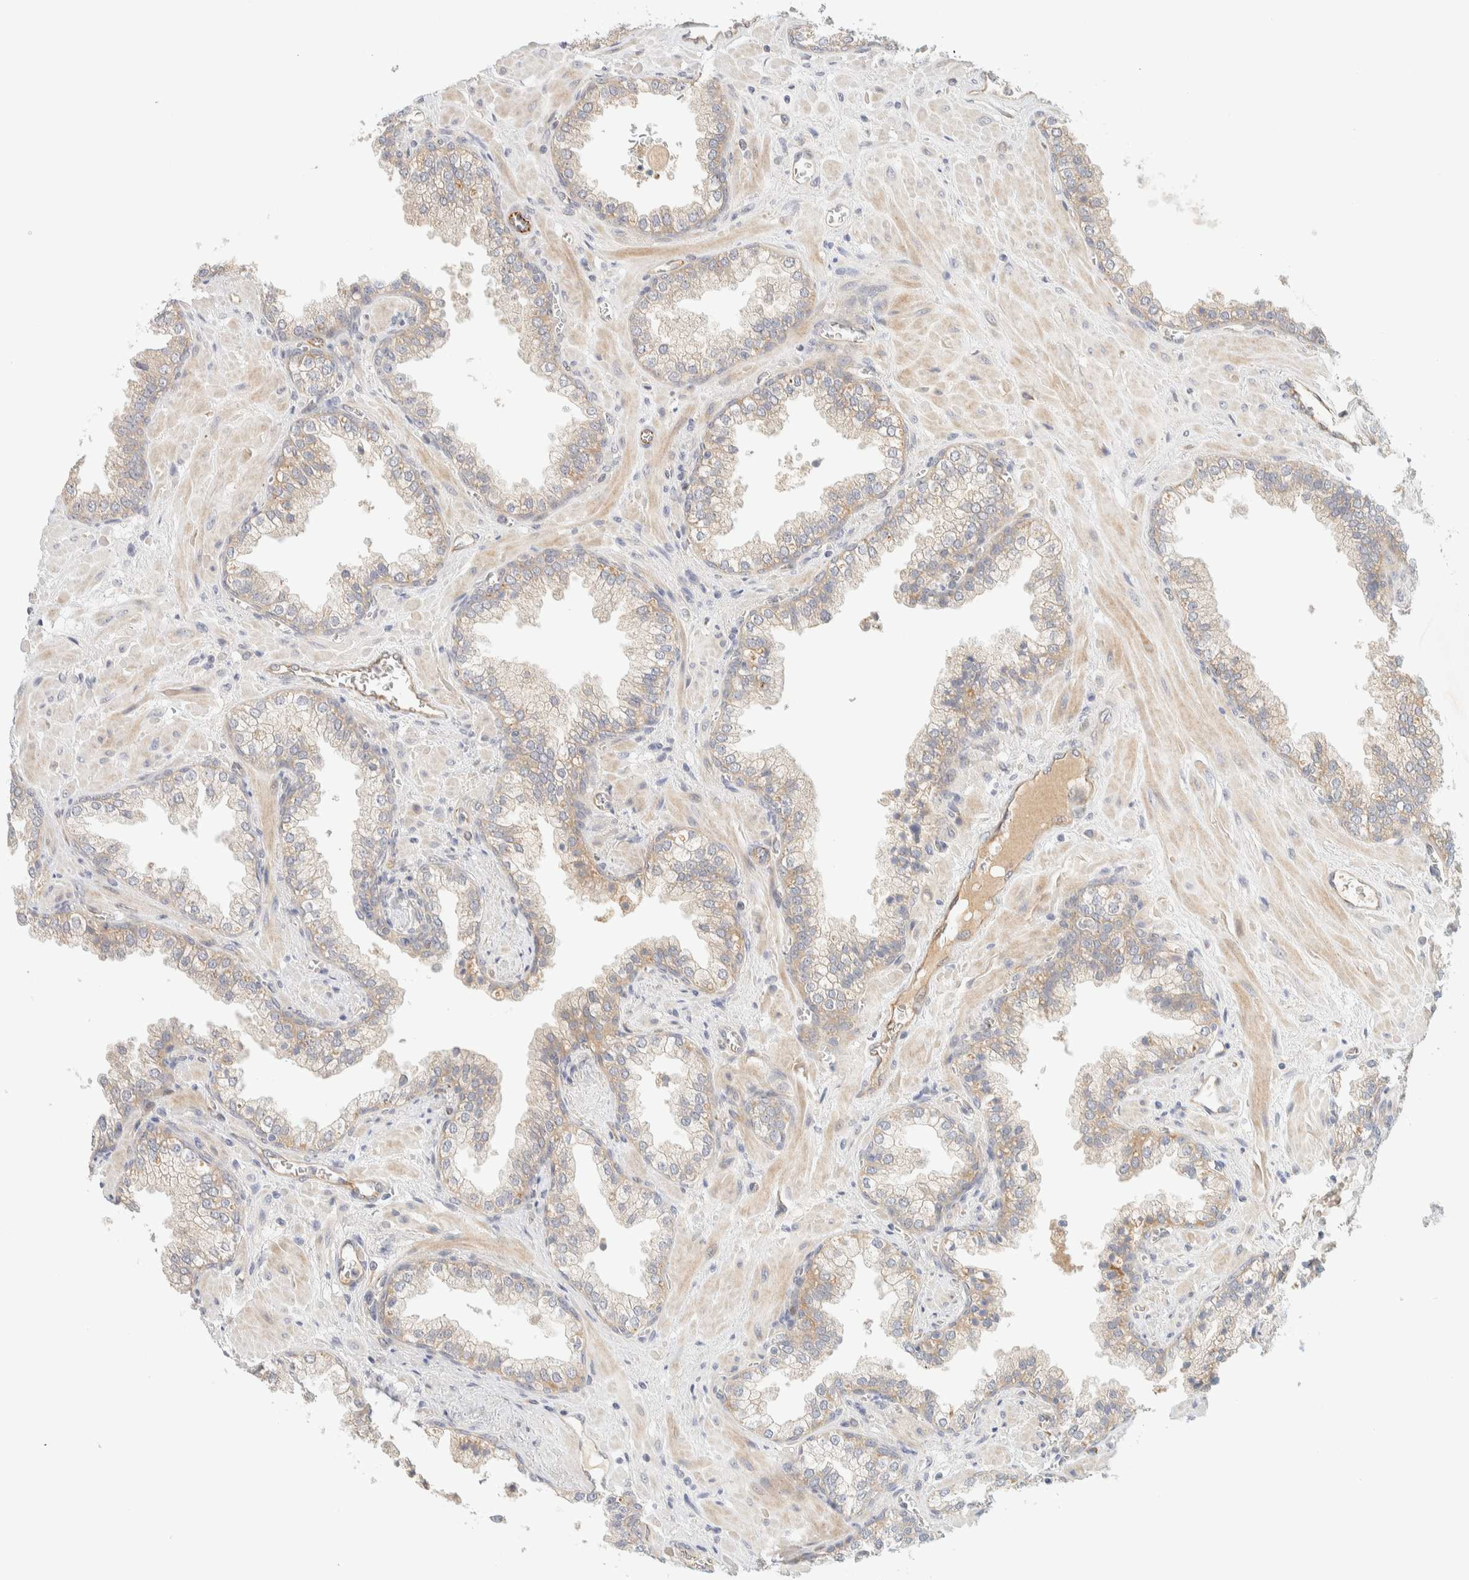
{"staining": {"intensity": "weak", "quantity": ">75%", "location": "cytoplasmic/membranous"}, "tissue": "prostate cancer", "cell_type": "Tumor cells", "image_type": "cancer", "snomed": [{"axis": "morphology", "description": "Adenocarcinoma, Low grade"}, {"axis": "topography", "description": "Prostate"}], "caption": "A brown stain labels weak cytoplasmic/membranous staining of a protein in human low-grade adenocarcinoma (prostate) tumor cells. The protein of interest is shown in brown color, while the nuclei are stained blue.", "gene": "FAT1", "patient": {"sex": "male", "age": 71}}